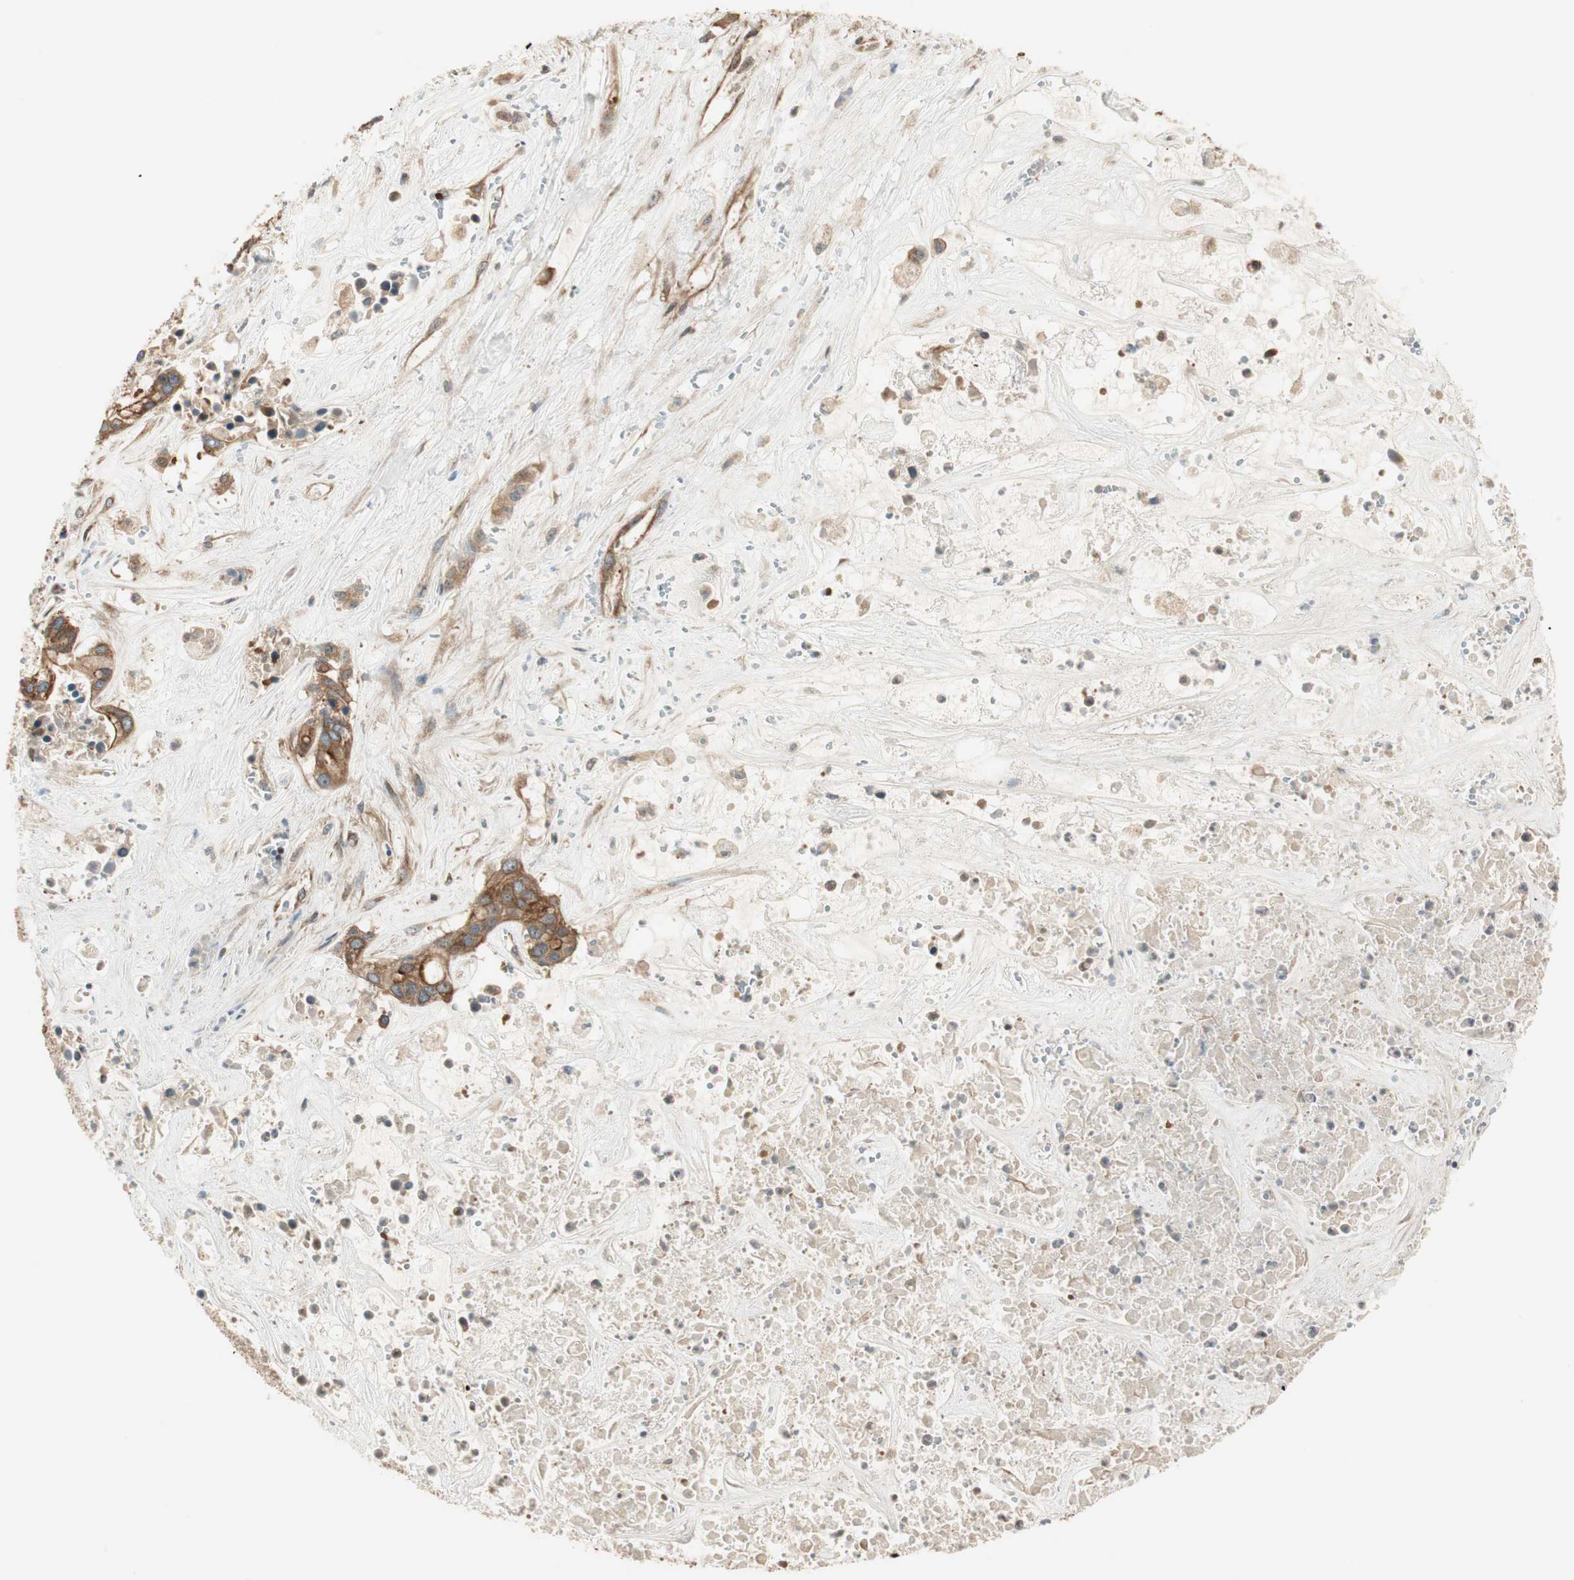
{"staining": {"intensity": "strong", "quantity": ">75%", "location": "cytoplasmic/membranous"}, "tissue": "liver cancer", "cell_type": "Tumor cells", "image_type": "cancer", "snomed": [{"axis": "morphology", "description": "Cholangiocarcinoma"}, {"axis": "topography", "description": "Liver"}], "caption": "Strong cytoplasmic/membranous expression for a protein is appreciated in approximately >75% of tumor cells of cholangiocarcinoma (liver) using immunohistochemistry.", "gene": "CTTNBP2NL", "patient": {"sex": "female", "age": 65}}